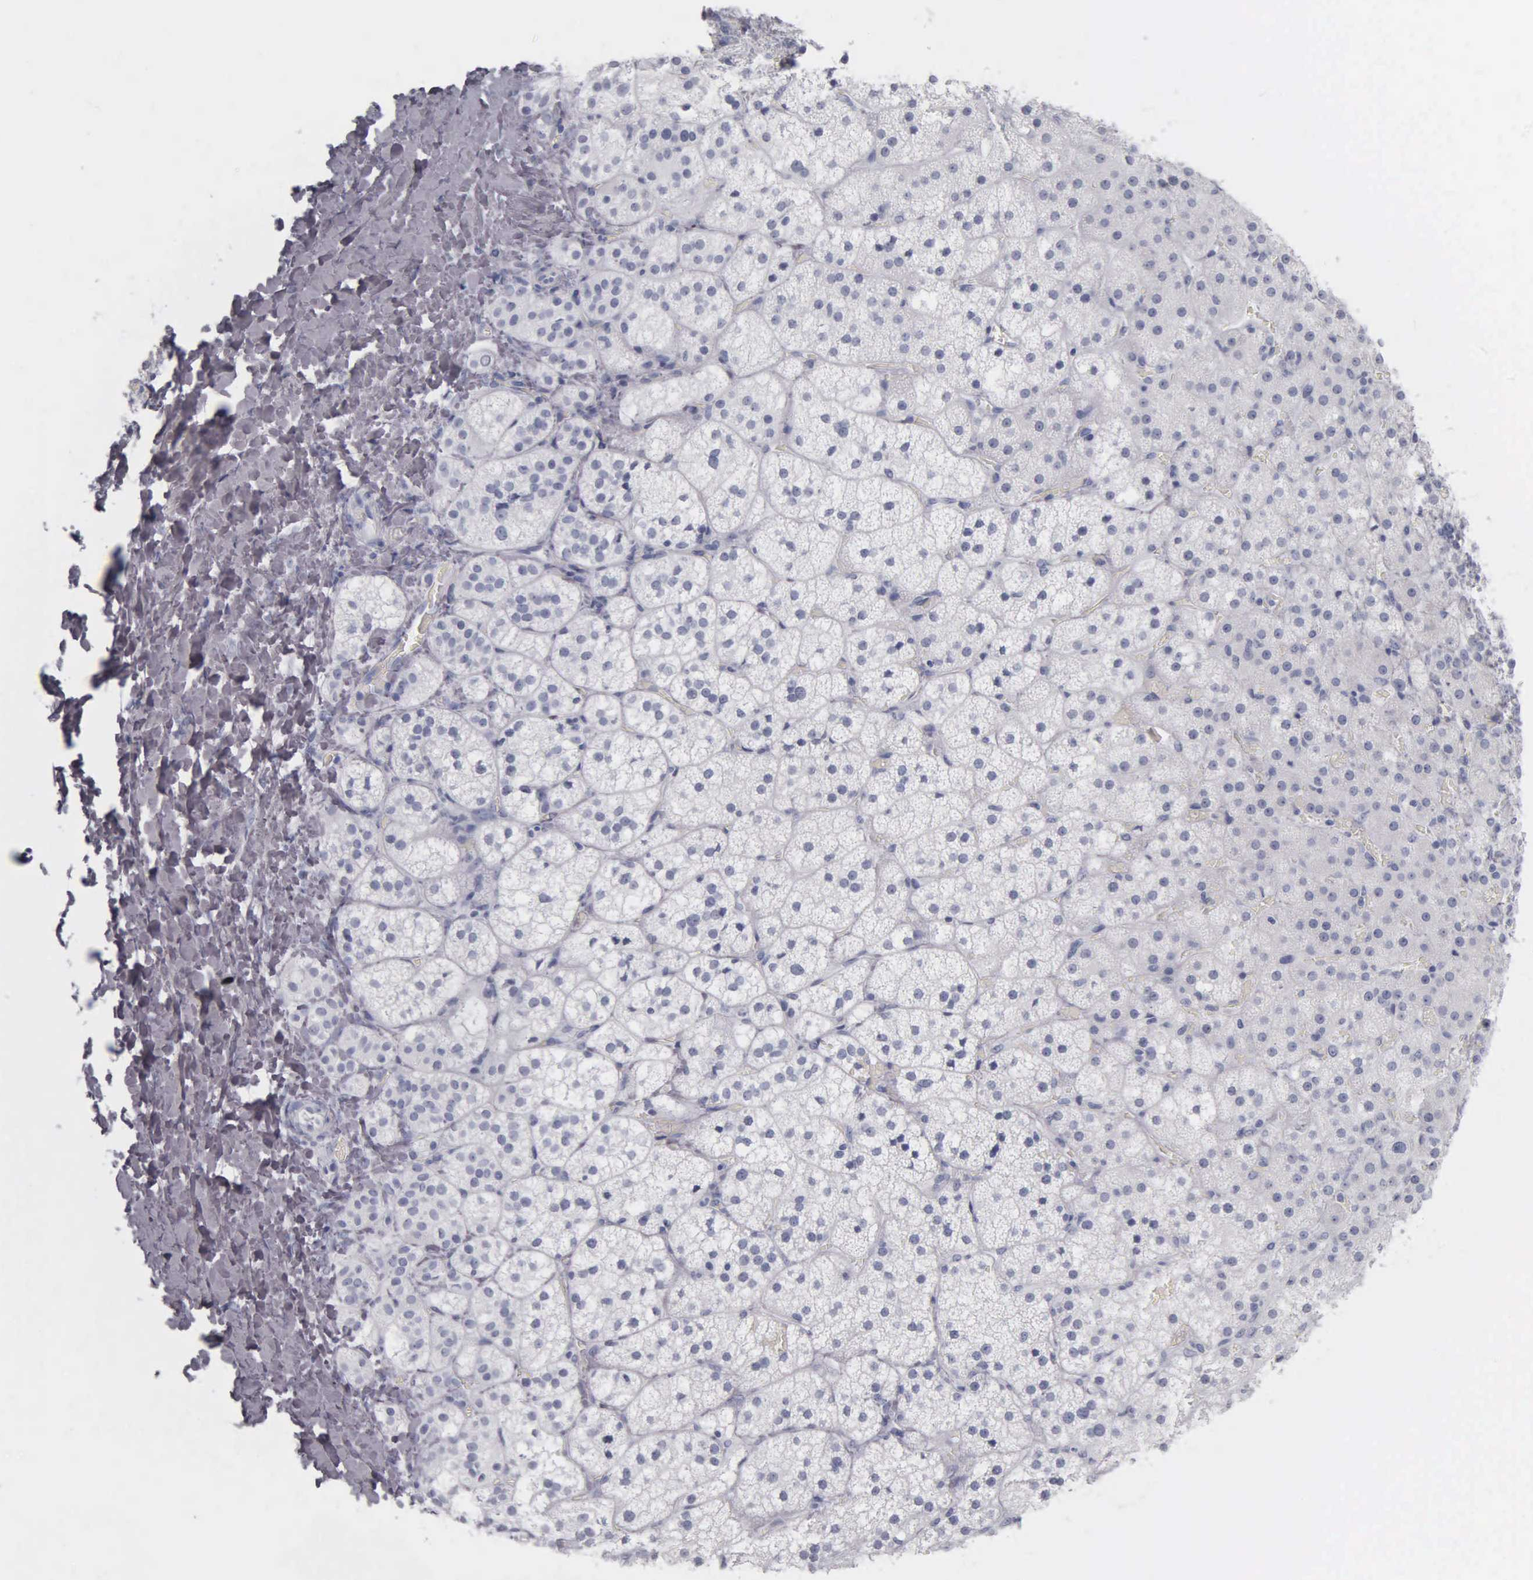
{"staining": {"intensity": "negative", "quantity": "none", "location": "none"}, "tissue": "adrenal gland", "cell_type": "Glandular cells", "image_type": "normal", "snomed": [{"axis": "morphology", "description": "Normal tissue, NOS"}, {"axis": "topography", "description": "Adrenal gland"}], "caption": "This histopathology image is of unremarkable adrenal gland stained with immunohistochemistry (IHC) to label a protein in brown with the nuclei are counter-stained blue. There is no staining in glandular cells.", "gene": "KRT20", "patient": {"sex": "male", "age": 53}}